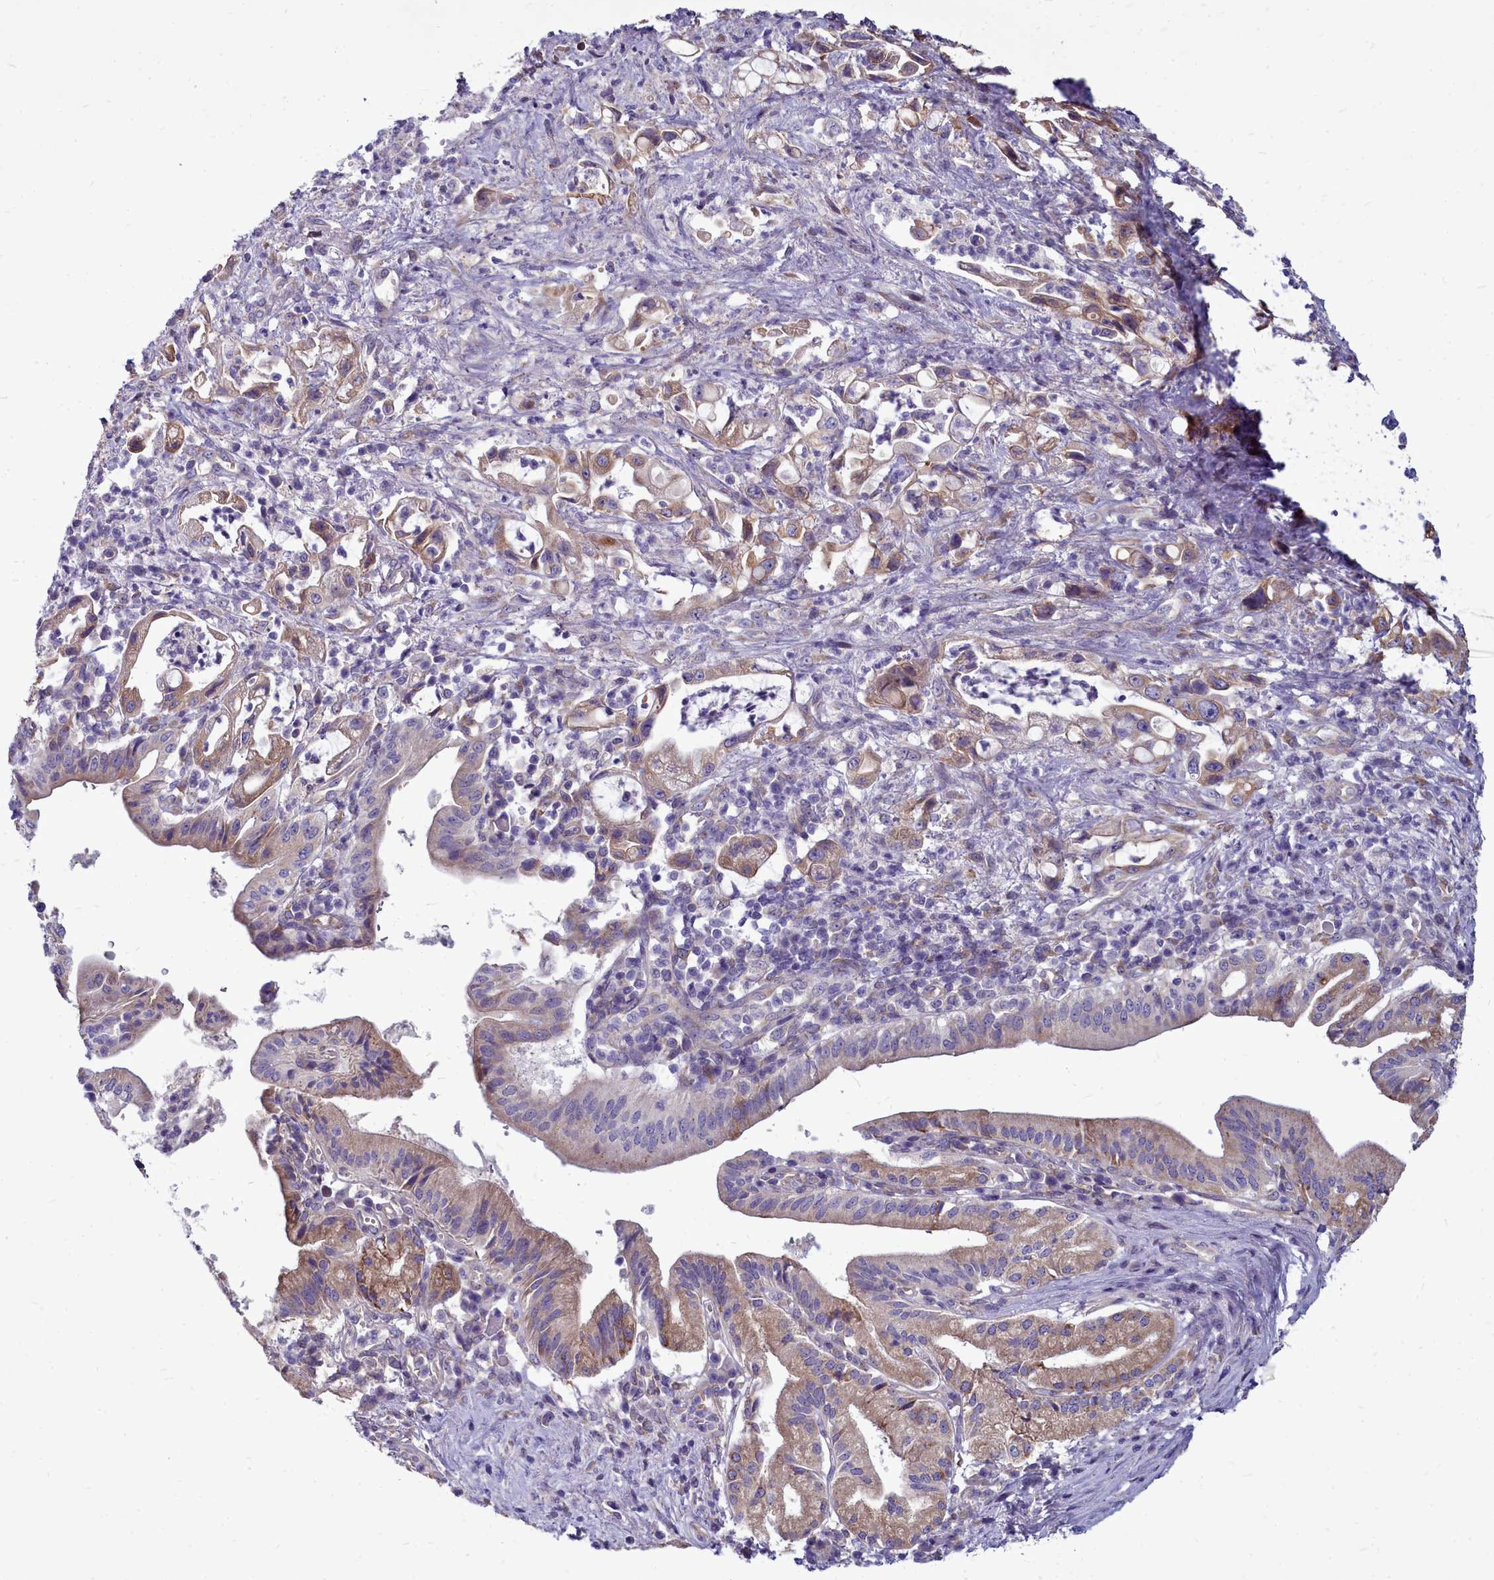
{"staining": {"intensity": "weak", "quantity": "25%-75%", "location": "cytoplasmic/membranous"}, "tissue": "pancreatic cancer", "cell_type": "Tumor cells", "image_type": "cancer", "snomed": [{"axis": "morphology", "description": "Adenocarcinoma, NOS"}, {"axis": "topography", "description": "Pancreas"}], "caption": "A histopathology image of adenocarcinoma (pancreatic) stained for a protein reveals weak cytoplasmic/membranous brown staining in tumor cells.", "gene": "SMPD4", "patient": {"sex": "female", "age": 61}}